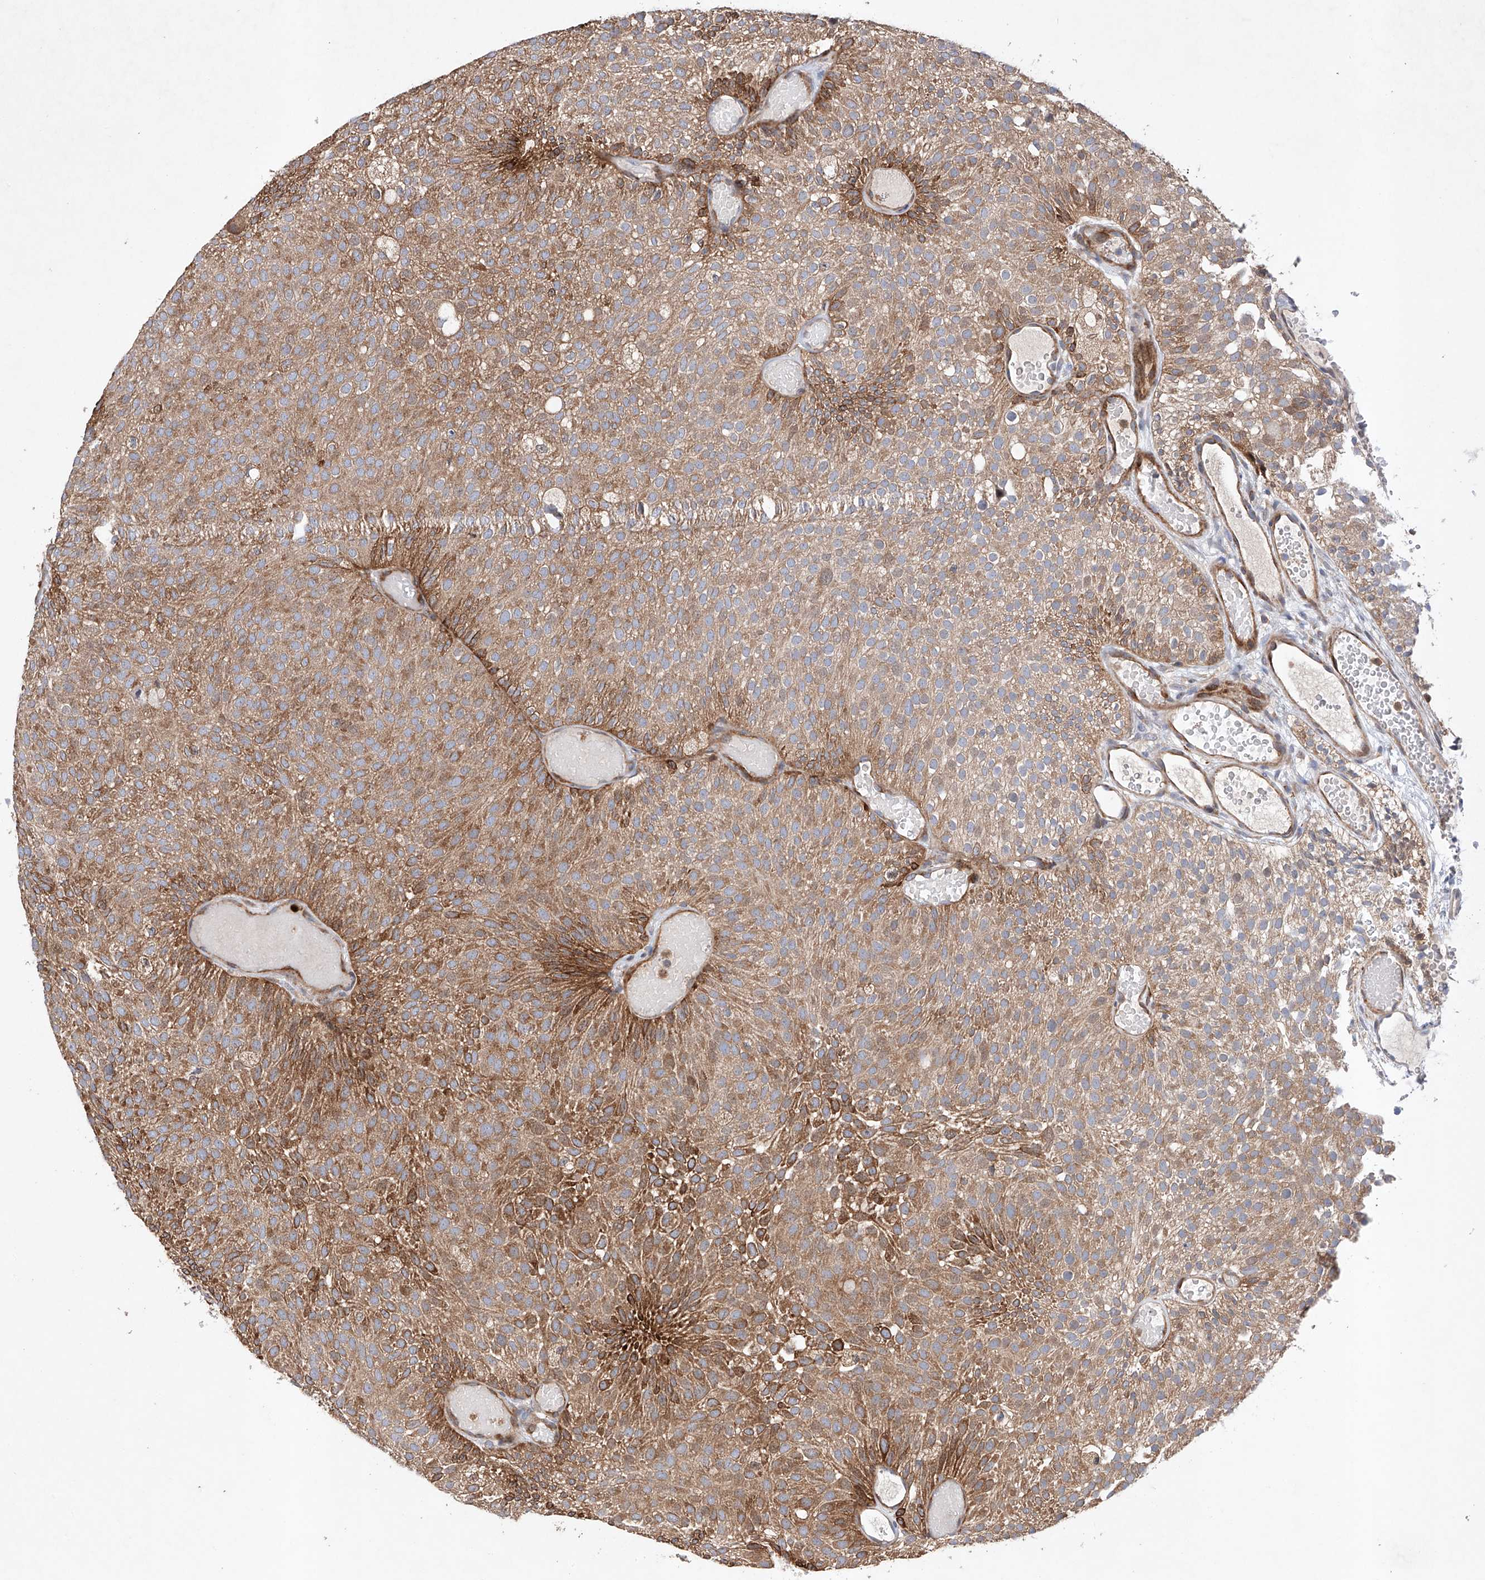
{"staining": {"intensity": "moderate", "quantity": ">75%", "location": "cytoplasmic/membranous"}, "tissue": "urothelial cancer", "cell_type": "Tumor cells", "image_type": "cancer", "snomed": [{"axis": "morphology", "description": "Urothelial carcinoma, Low grade"}, {"axis": "topography", "description": "Urinary bladder"}], "caption": "This is a micrograph of immunohistochemistry staining of urothelial carcinoma (low-grade), which shows moderate positivity in the cytoplasmic/membranous of tumor cells.", "gene": "TIMM23", "patient": {"sex": "male", "age": 78}}